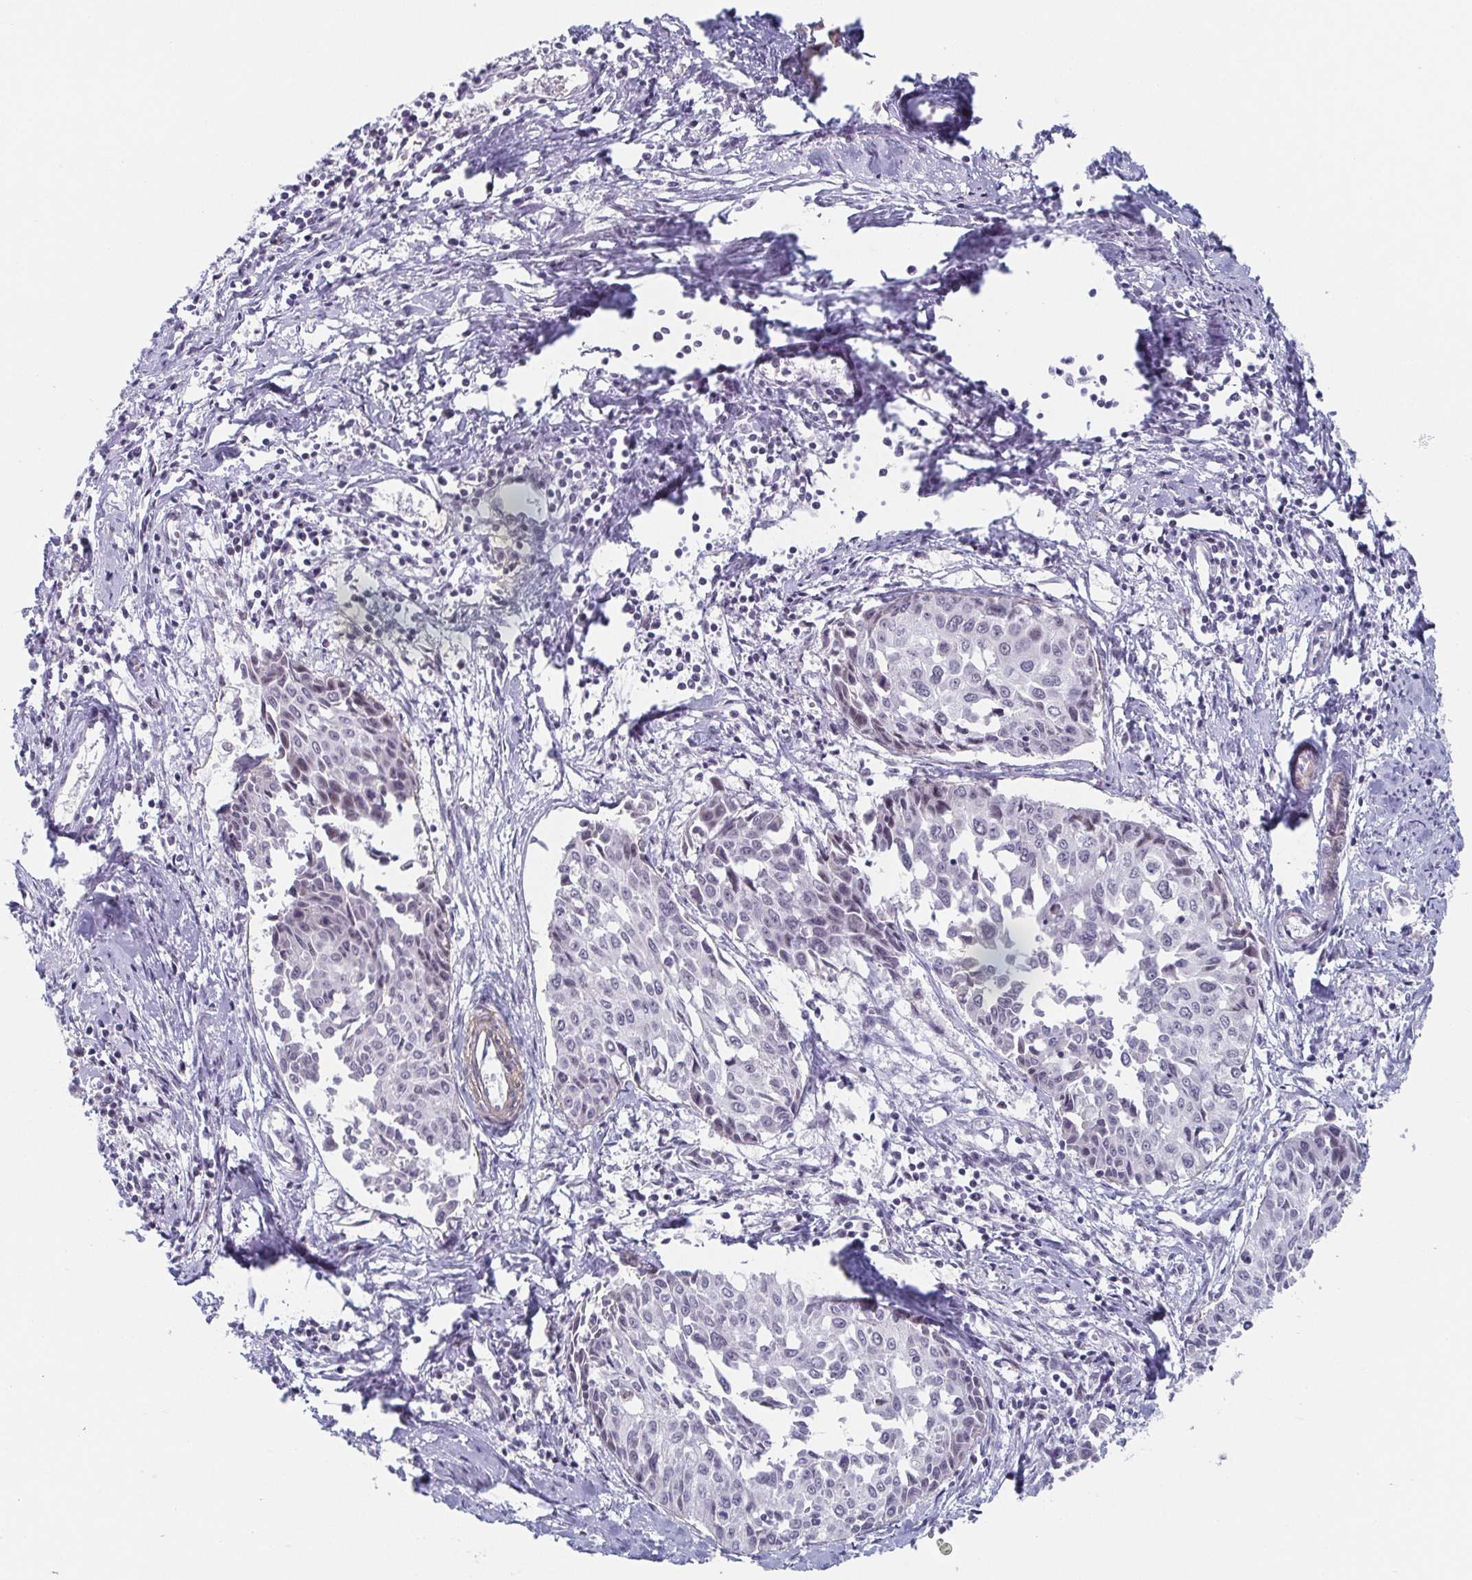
{"staining": {"intensity": "negative", "quantity": "none", "location": "none"}, "tissue": "cervical cancer", "cell_type": "Tumor cells", "image_type": "cancer", "snomed": [{"axis": "morphology", "description": "Squamous cell carcinoma, NOS"}, {"axis": "topography", "description": "Cervix"}], "caption": "IHC photomicrograph of squamous cell carcinoma (cervical) stained for a protein (brown), which demonstrates no expression in tumor cells. The staining was performed using DAB (3,3'-diaminobenzidine) to visualize the protein expression in brown, while the nuclei were stained in blue with hematoxylin (Magnification: 20x).", "gene": "EXOSC7", "patient": {"sex": "female", "age": 50}}